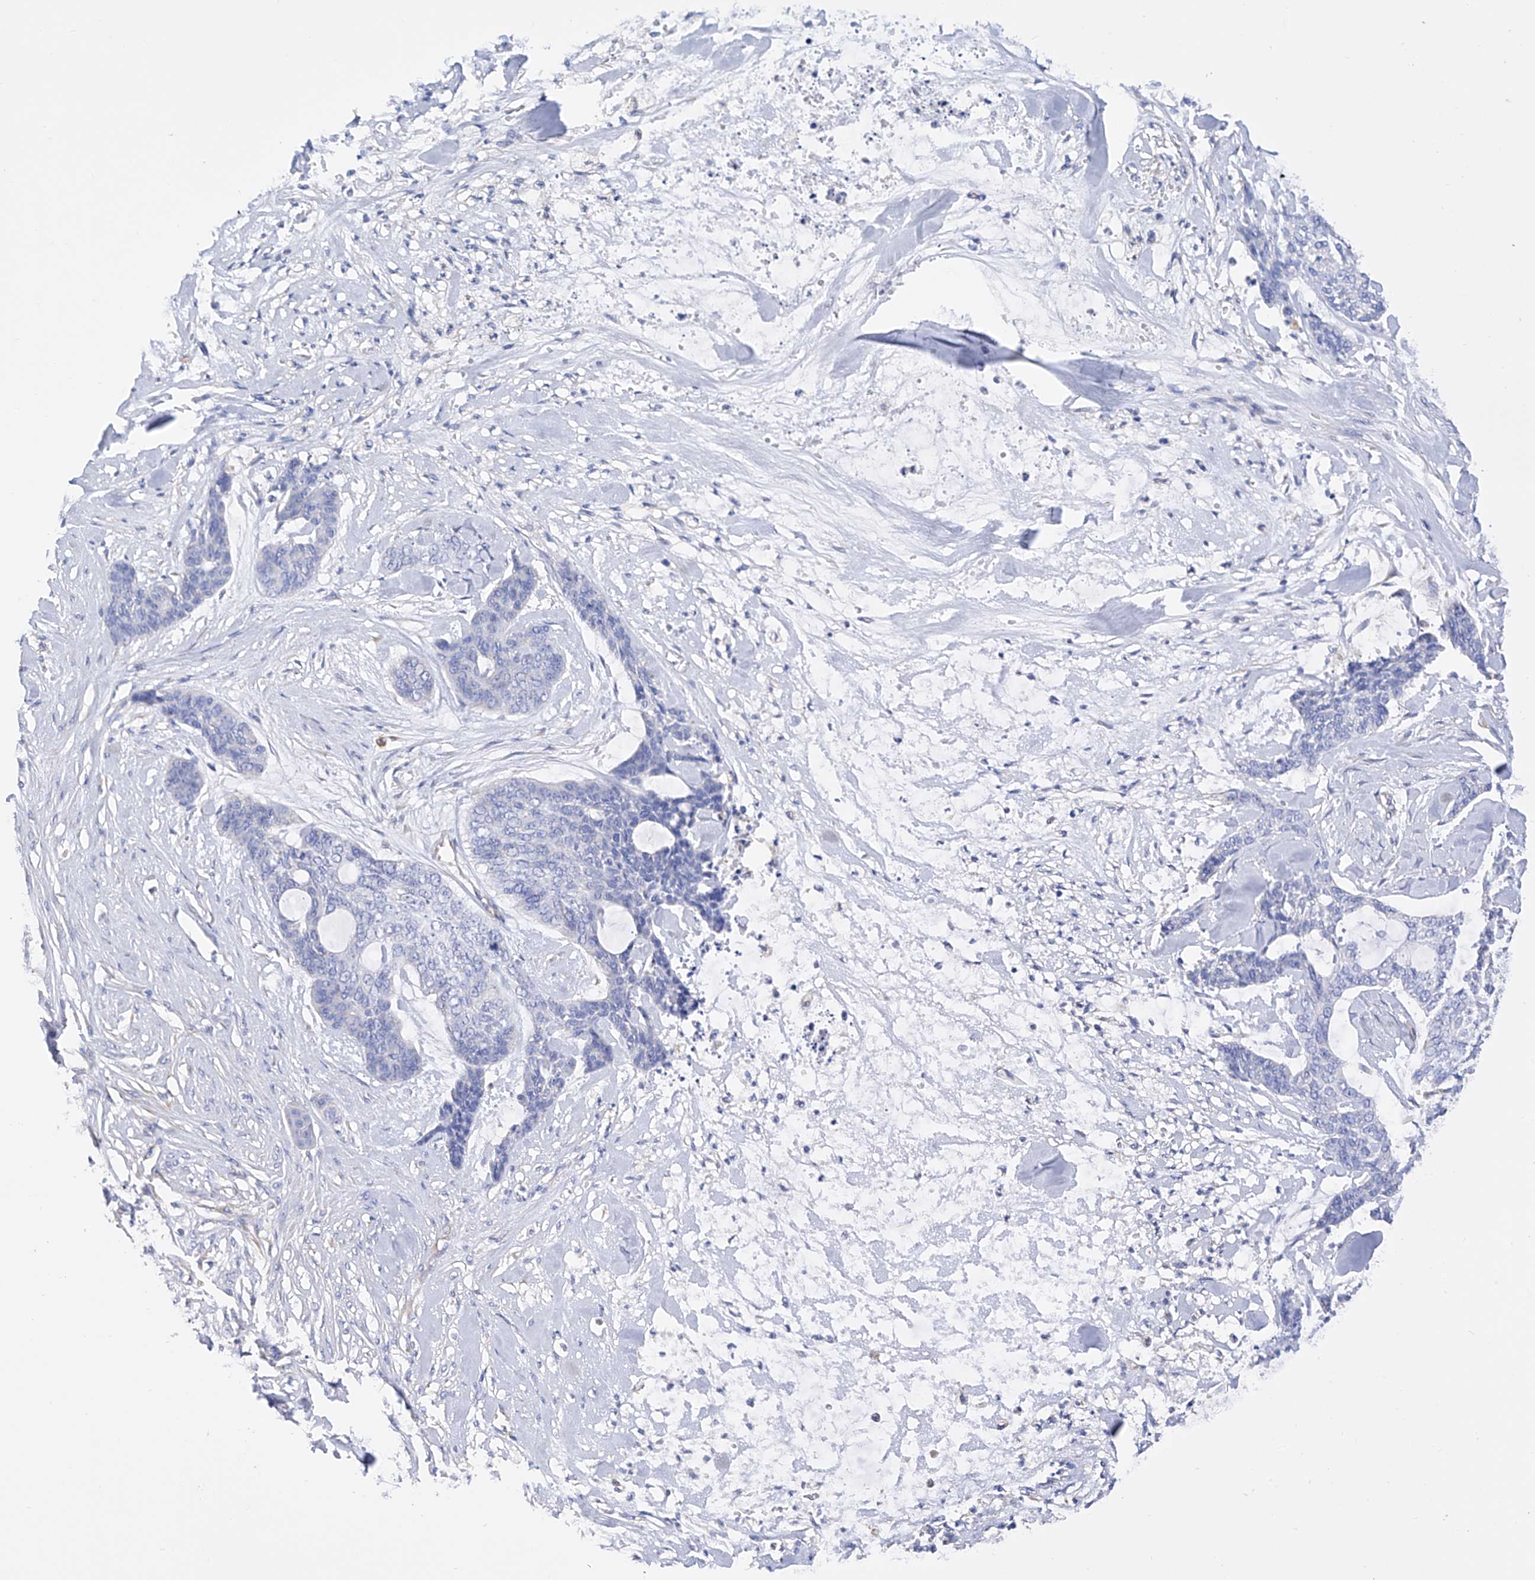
{"staining": {"intensity": "negative", "quantity": "none", "location": "none"}, "tissue": "skin cancer", "cell_type": "Tumor cells", "image_type": "cancer", "snomed": [{"axis": "morphology", "description": "Basal cell carcinoma"}, {"axis": "topography", "description": "Skin"}], "caption": "Skin basal cell carcinoma stained for a protein using immunohistochemistry exhibits no staining tumor cells.", "gene": "FLG", "patient": {"sex": "female", "age": 64}}